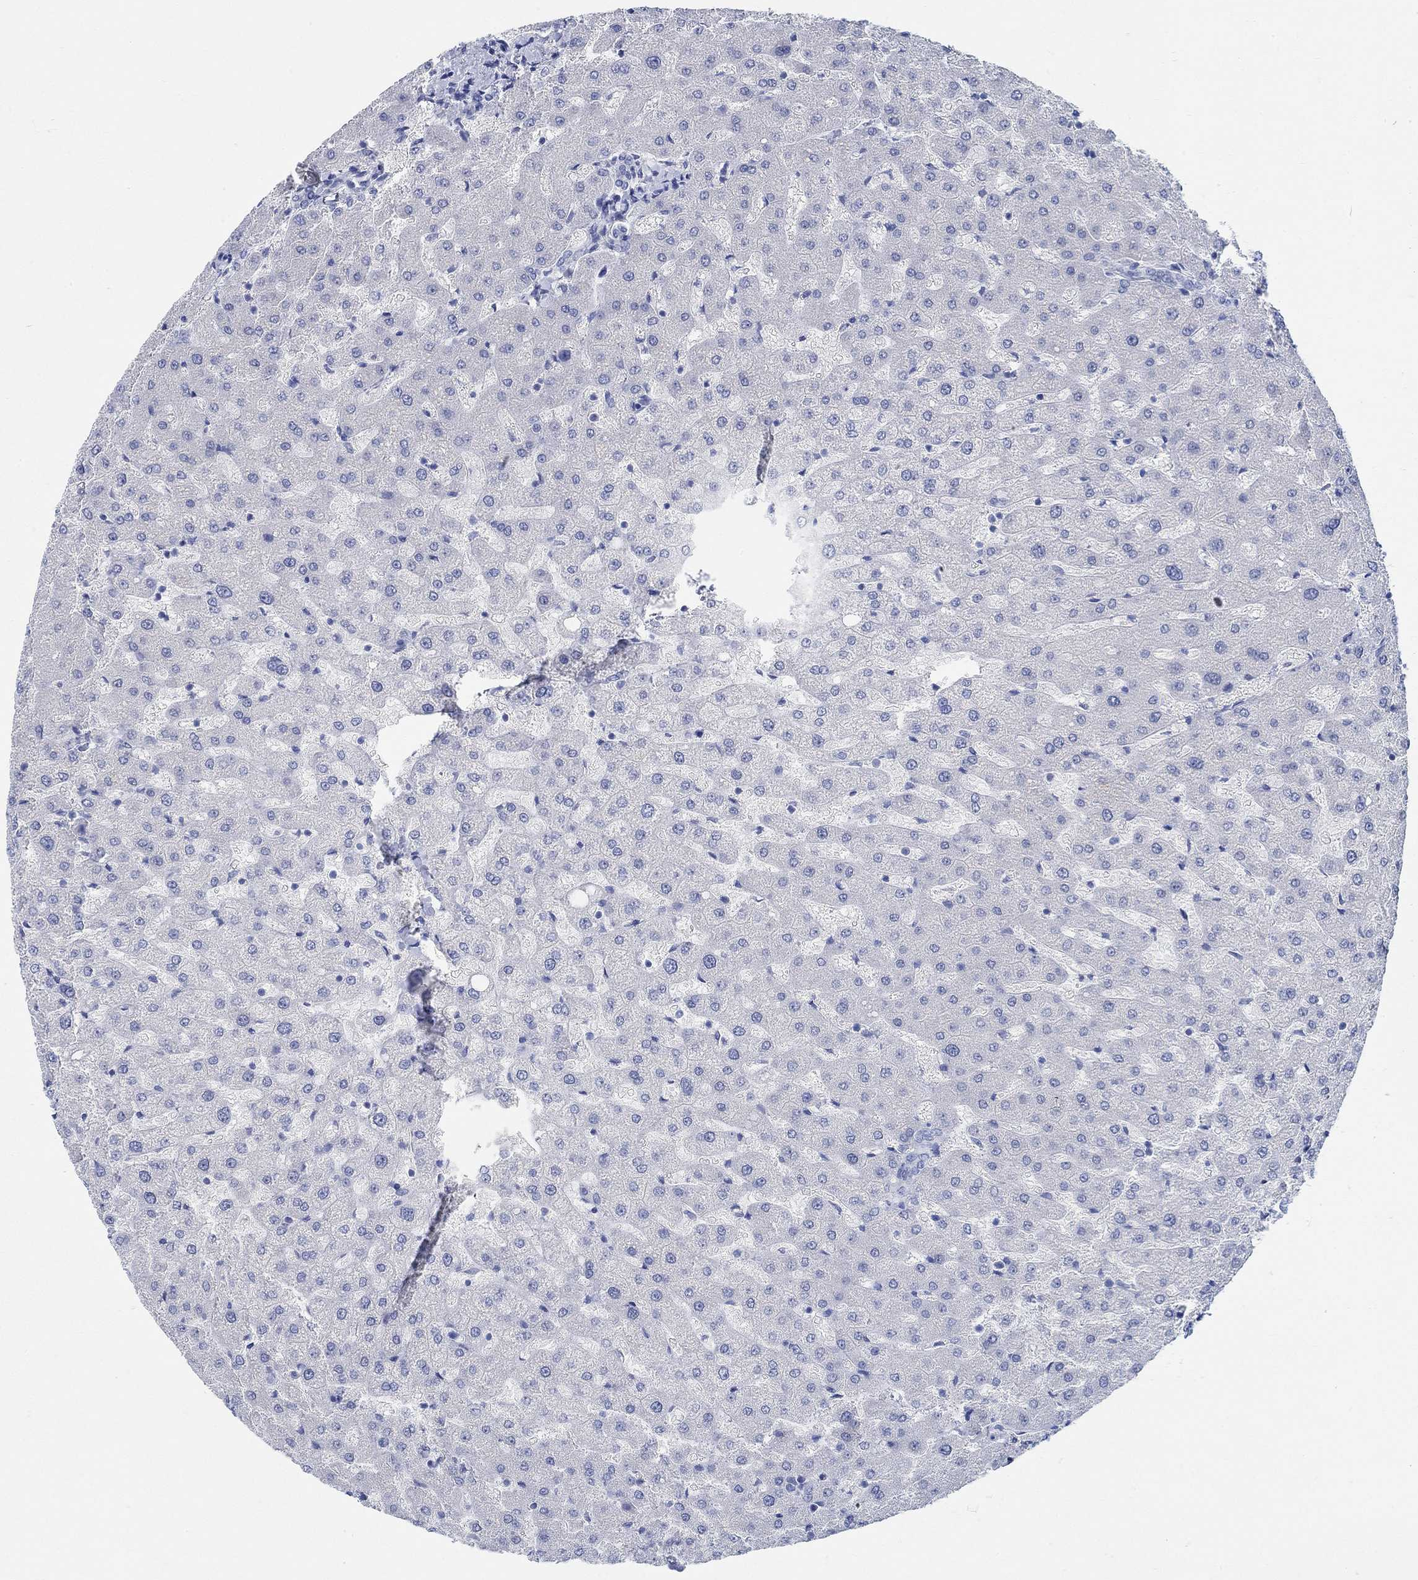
{"staining": {"intensity": "negative", "quantity": "none", "location": "none"}, "tissue": "liver", "cell_type": "Cholangiocytes", "image_type": "normal", "snomed": [{"axis": "morphology", "description": "Normal tissue, NOS"}, {"axis": "topography", "description": "Liver"}], "caption": "DAB immunohistochemical staining of normal liver shows no significant expression in cholangiocytes.", "gene": "RBM20", "patient": {"sex": "female", "age": 50}}